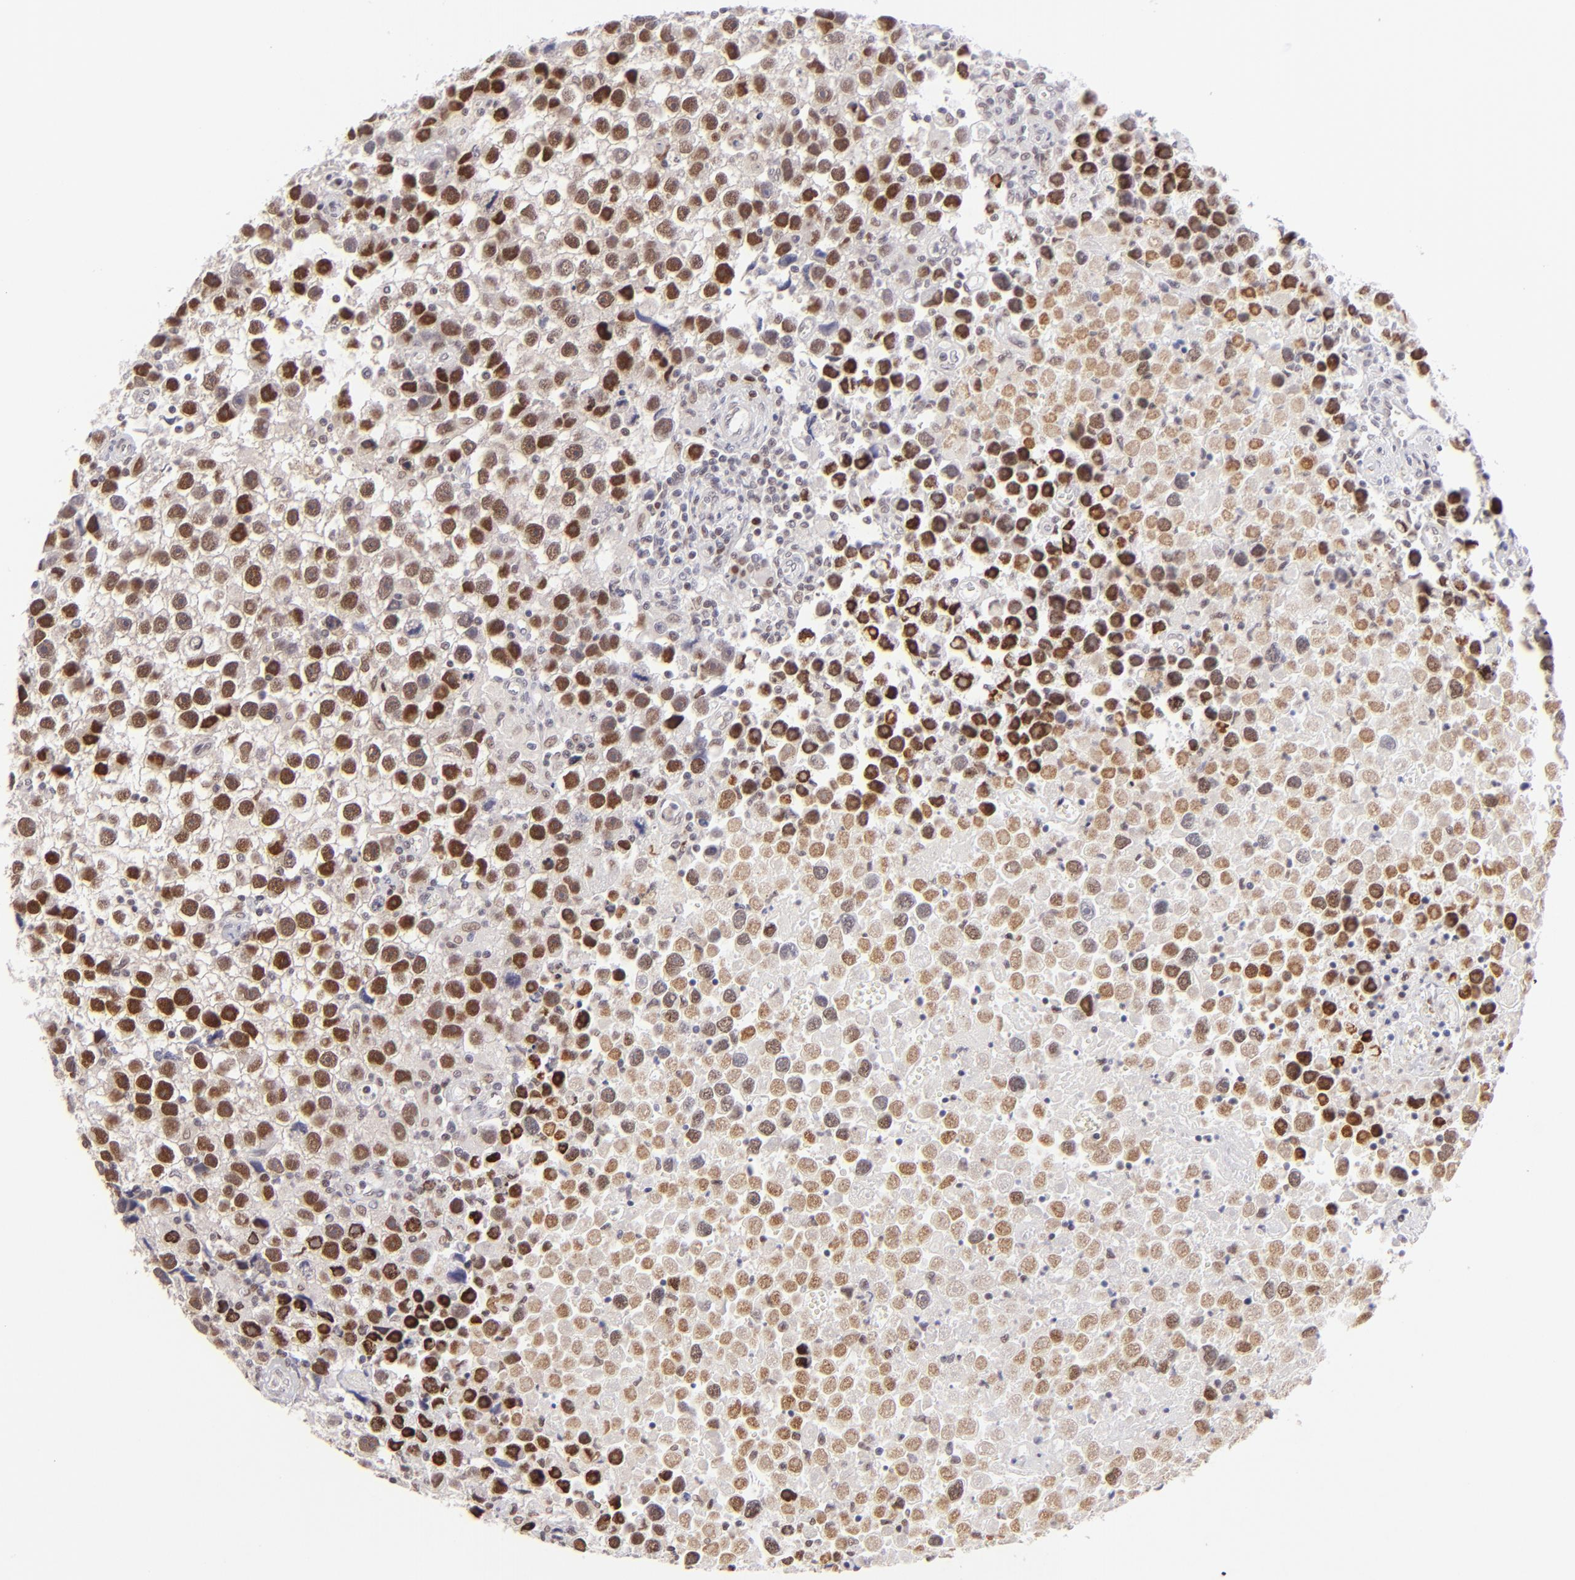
{"staining": {"intensity": "strong", "quantity": ">75%", "location": "nuclear"}, "tissue": "testis cancer", "cell_type": "Tumor cells", "image_type": "cancer", "snomed": [{"axis": "morphology", "description": "Seminoma, NOS"}, {"axis": "topography", "description": "Testis"}], "caption": "About >75% of tumor cells in testis cancer (seminoma) reveal strong nuclear protein expression as visualized by brown immunohistochemical staining.", "gene": "POU2F1", "patient": {"sex": "male", "age": 43}}